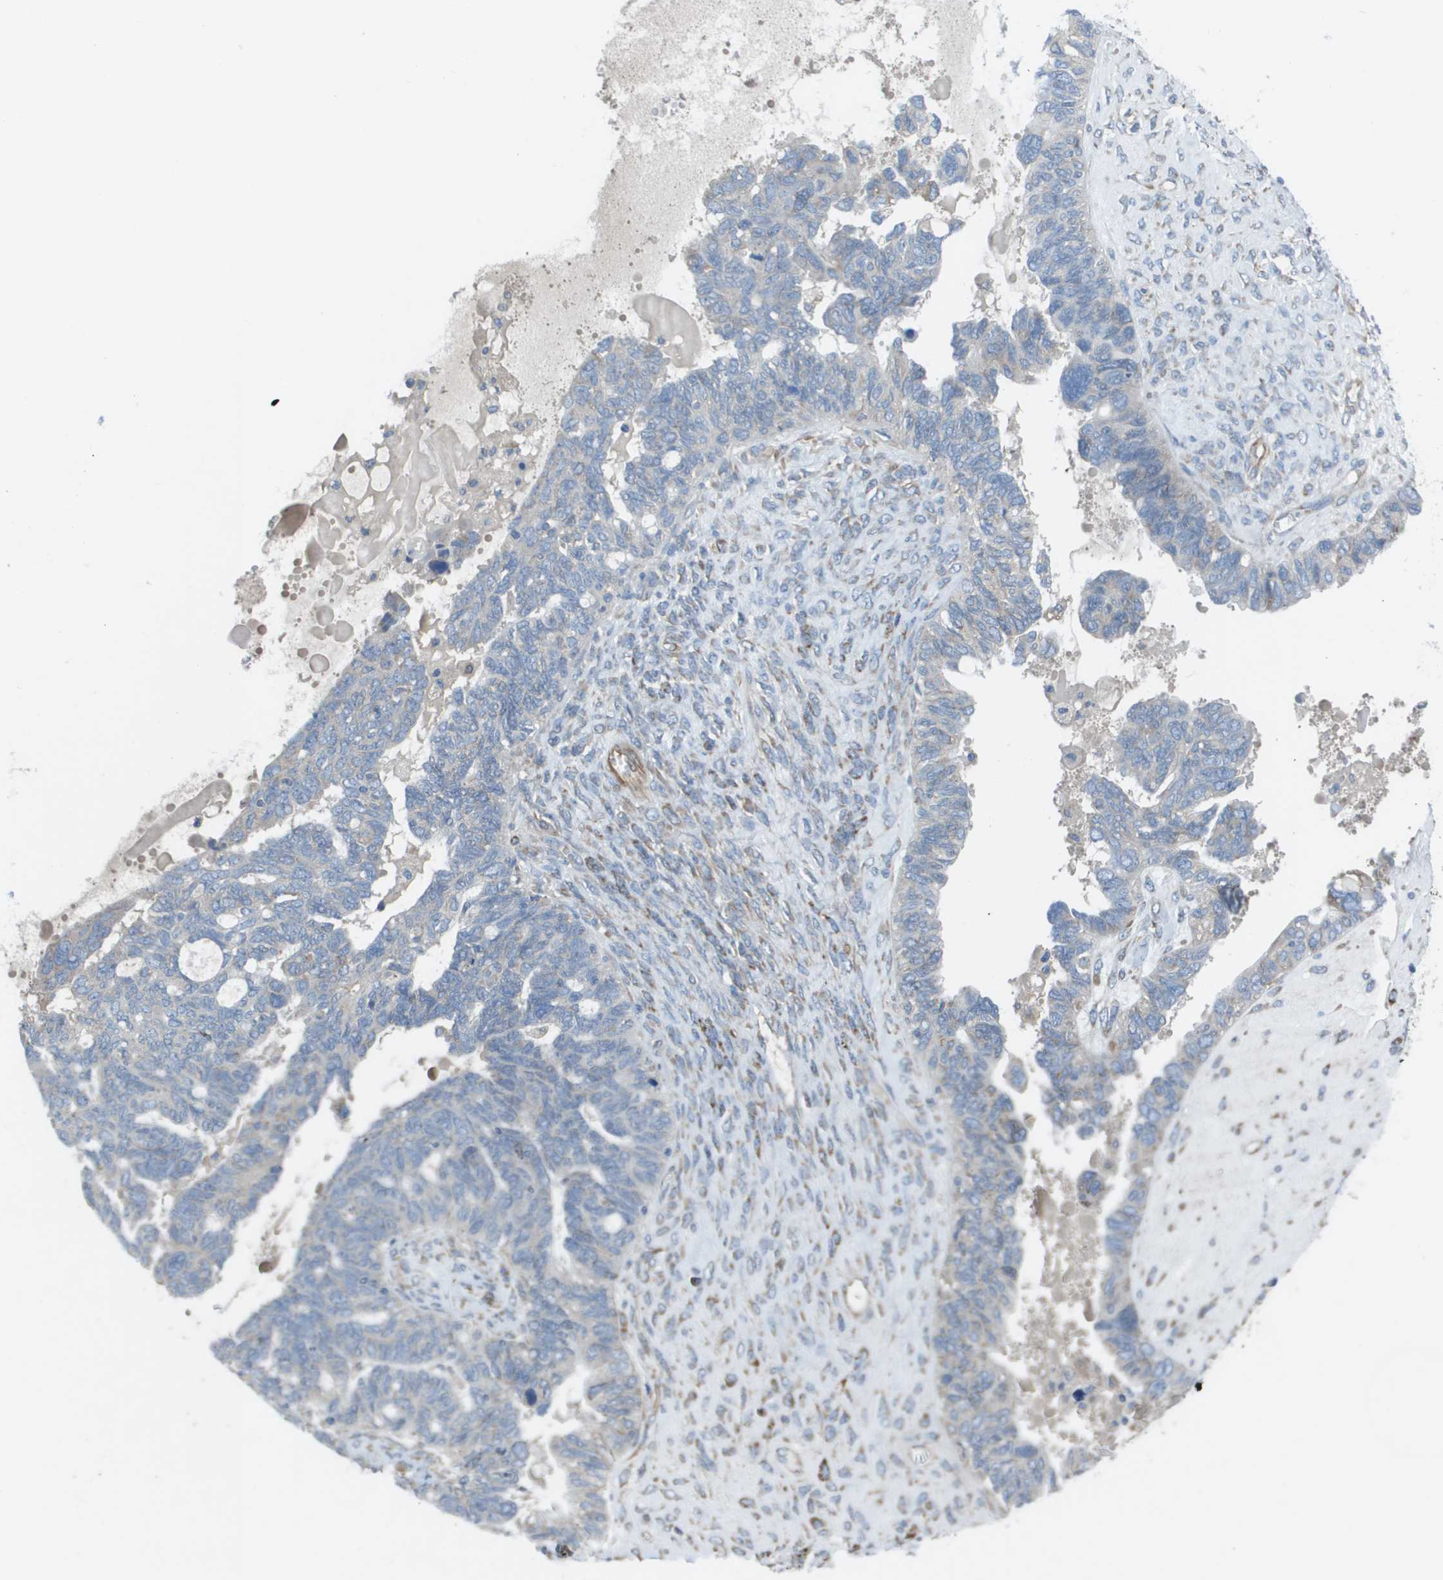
{"staining": {"intensity": "negative", "quantity": "none", "location": "none"}, "tissue": "ovarian cancer", "cell_type": "Tumor cells", "image_type": "cancer", "snomed": [{"axis": "morphology", "description": "Cystadenocarcinoma, serous, NOS"}, {"axis": "topography", "description": "Ovary"}], "caption": "This is an IHC photomicrograph of human ovarian cancer (serous cystadenocarcinoma). There is no expression in tumor cells.", "gene": "CLCN2", "patient": {"sex": "female", "age": 79}}